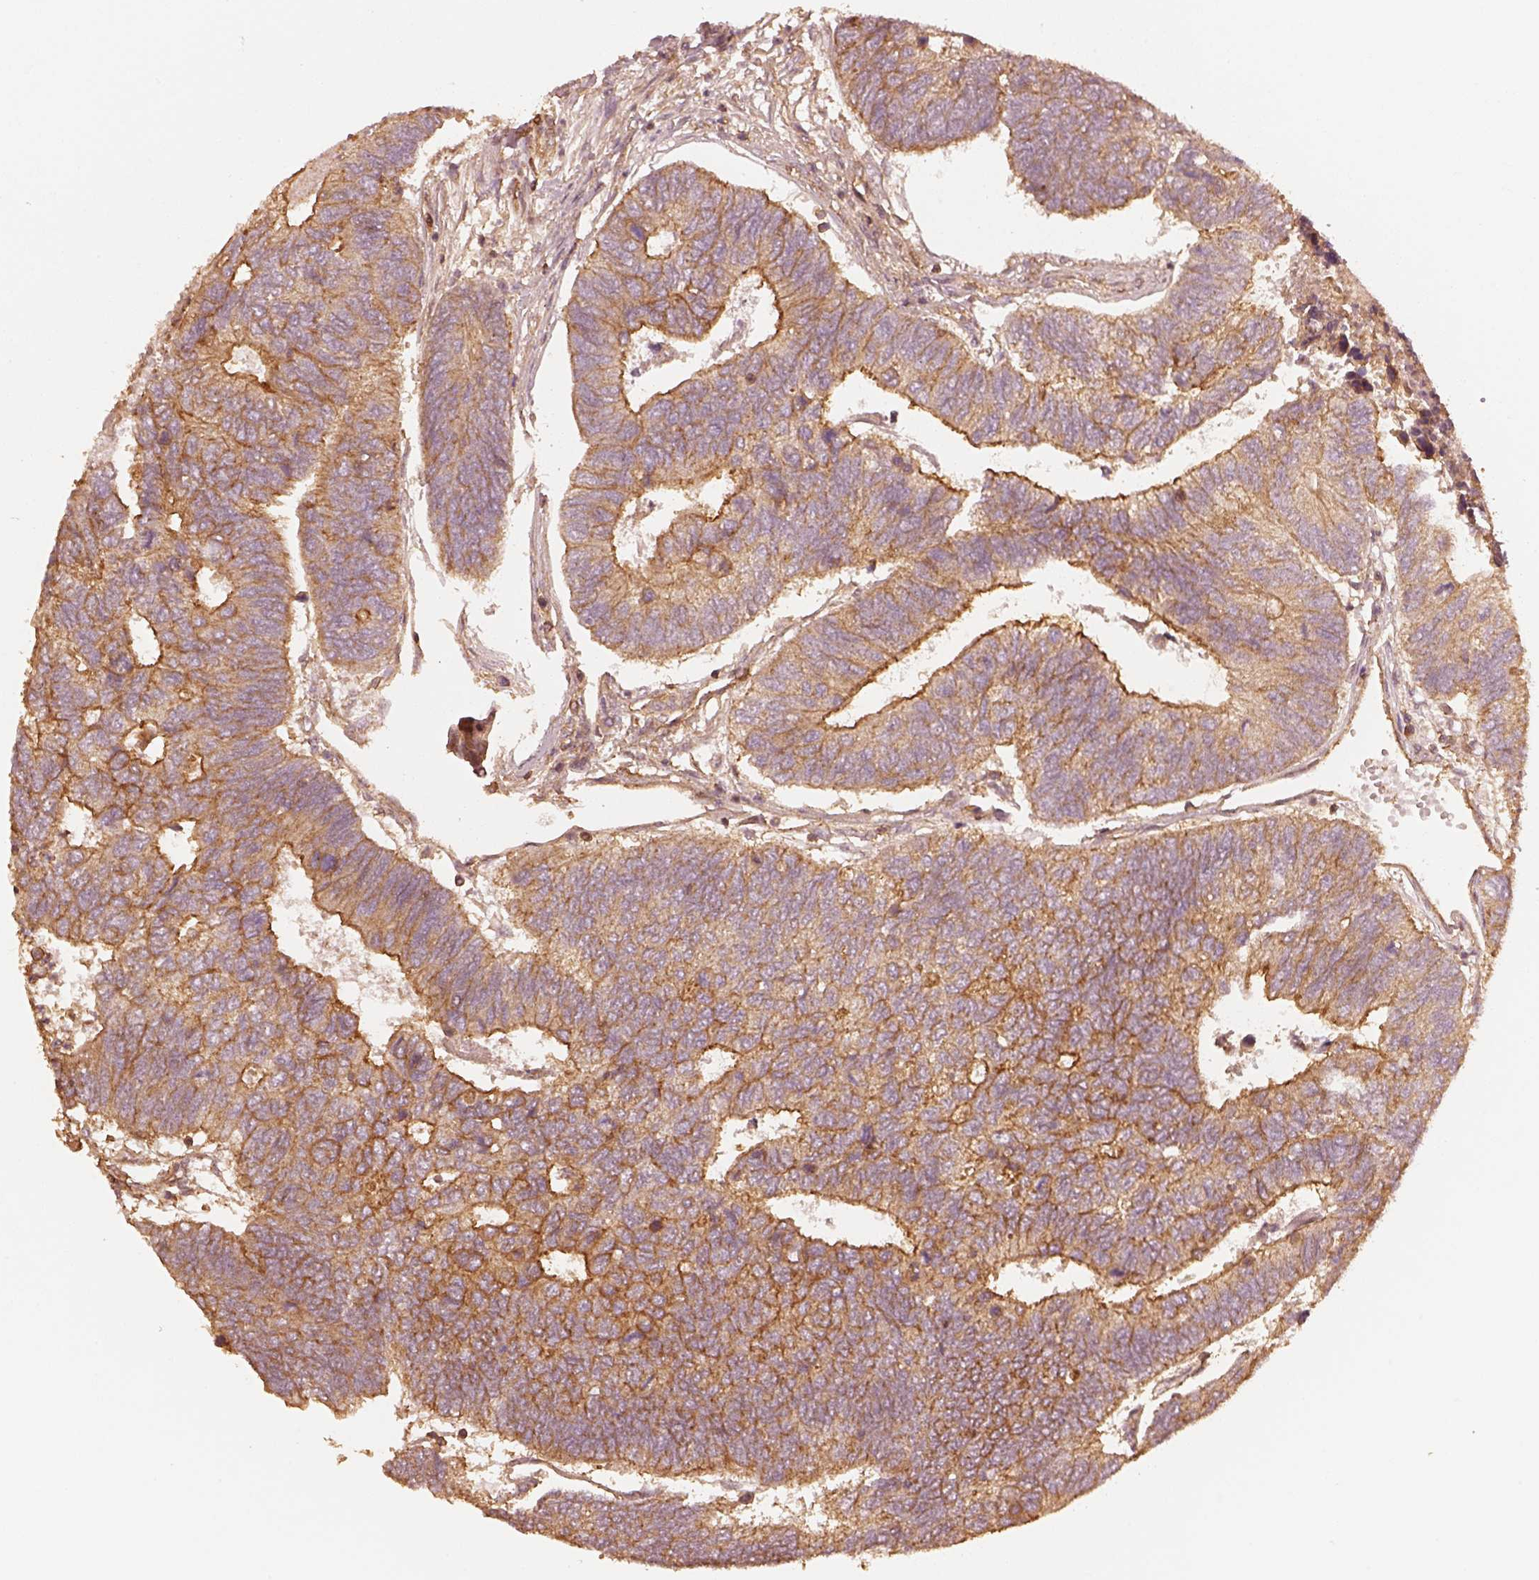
{"staining": {"intensity": "strong", "quantity": "25%-75%", "location": "cytoplasmic/membranous"}, "tissue": "colorectal cancer", "cell_type": "Tumor cells", "image_type": "cancer", "snomed": [{"axis": "morphology", "description": "Adenocarcinoma, NOS"}, {"axis": "topography", "description": "Colon"}], "caption": "Colorectal cancer (adenocarcinoma) was stained to show a protein in brown. There is high levels of strong cytoplasmic/membranous expression in approximately 25%-75% of tumor cells.", "gene": "WDR7", "patient": {"sex": "female", "age": 67}}